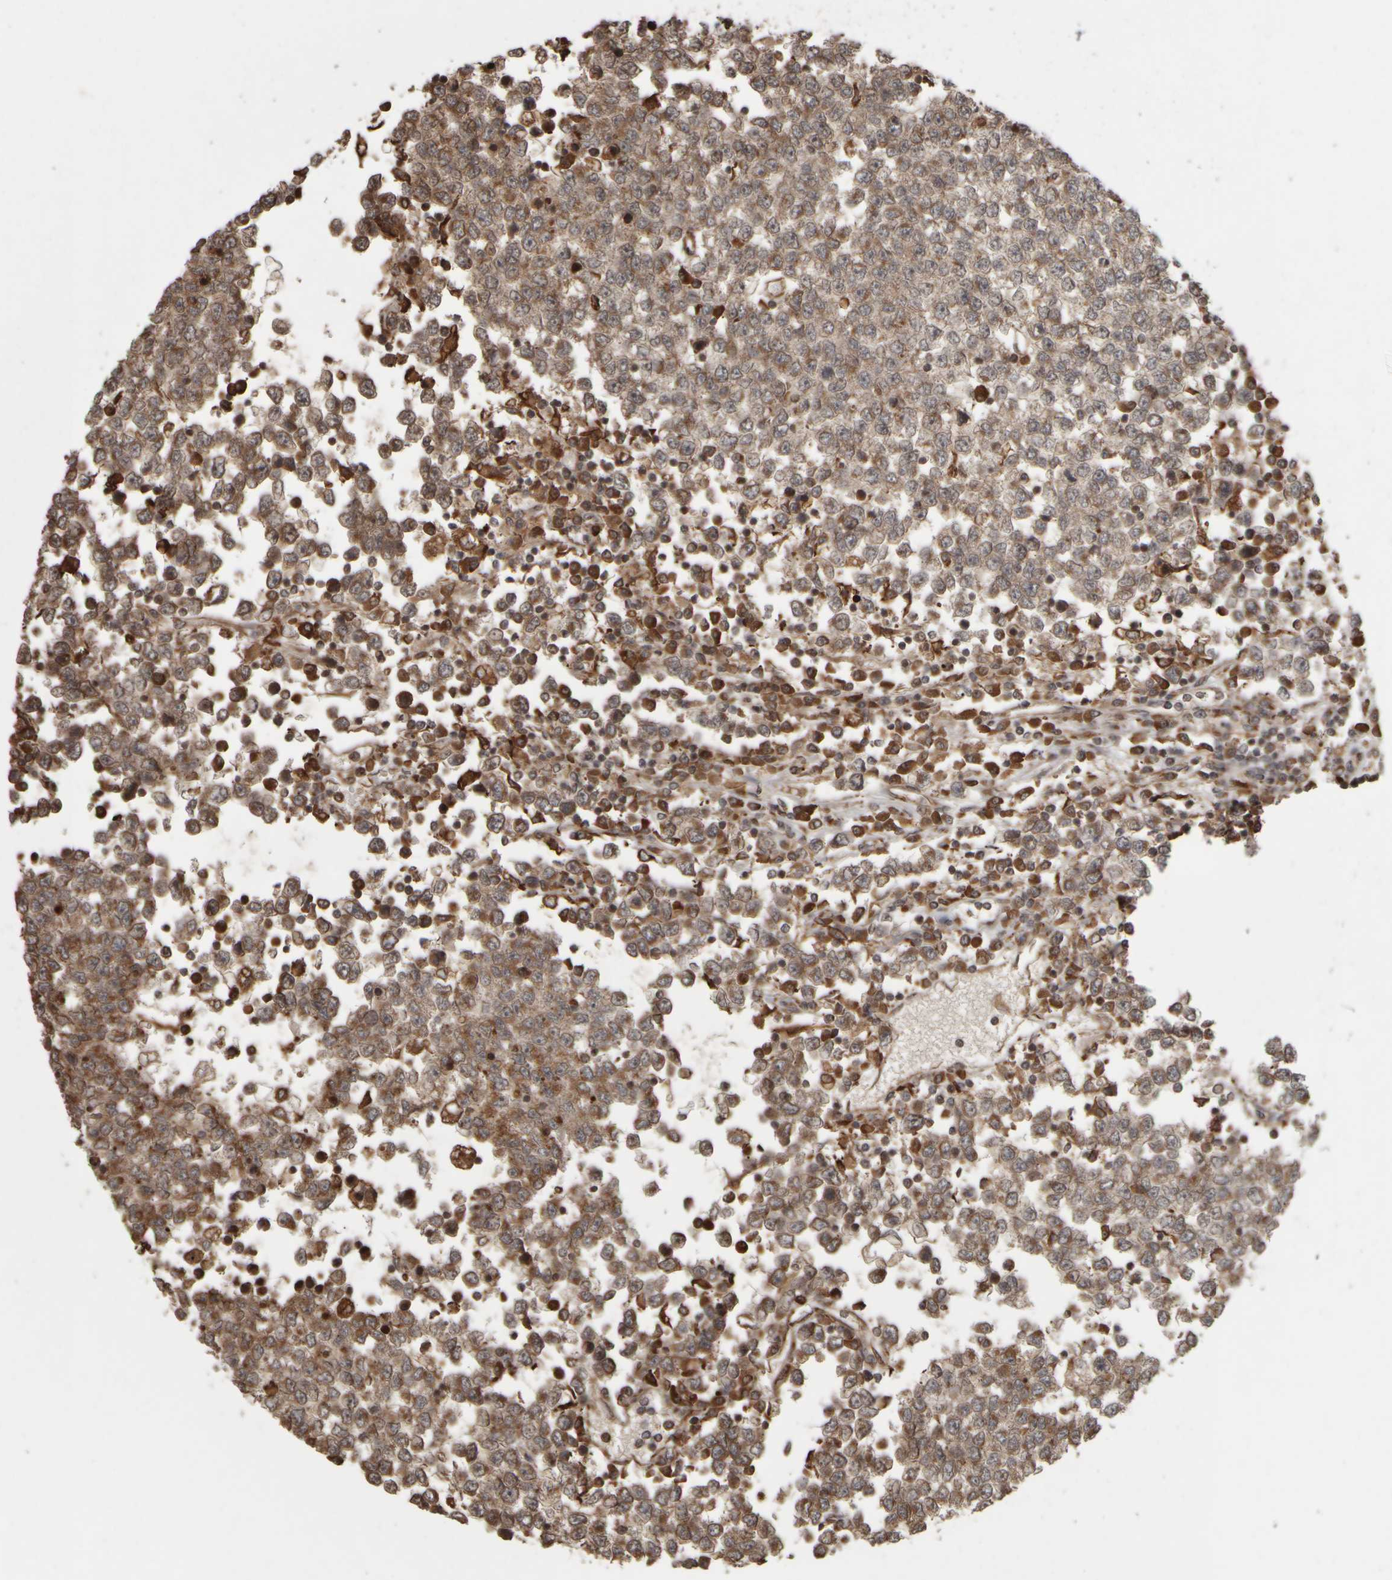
{"staining": {"intensity": "moderate", "quantity": ">75%", "location": "cytoplasmic/membranous"}, "tissue": "testis cancer", "cell_type": "Tumor cells", "image_type": "cancer", "snomed": [{"axis": "morphology", "description": "Seminoma, NOS"}, {"axis": "topography", "description": "Testis"}], "caption": "This is a photomicrograph of immunohistochemistry (IHC) staining of seminoma (testis), which shows moderate staining in the cytoplasmic/membranous of tumor cells.", "gene": "AGBL3", "patient": {"sex": "male", "age": 65}}